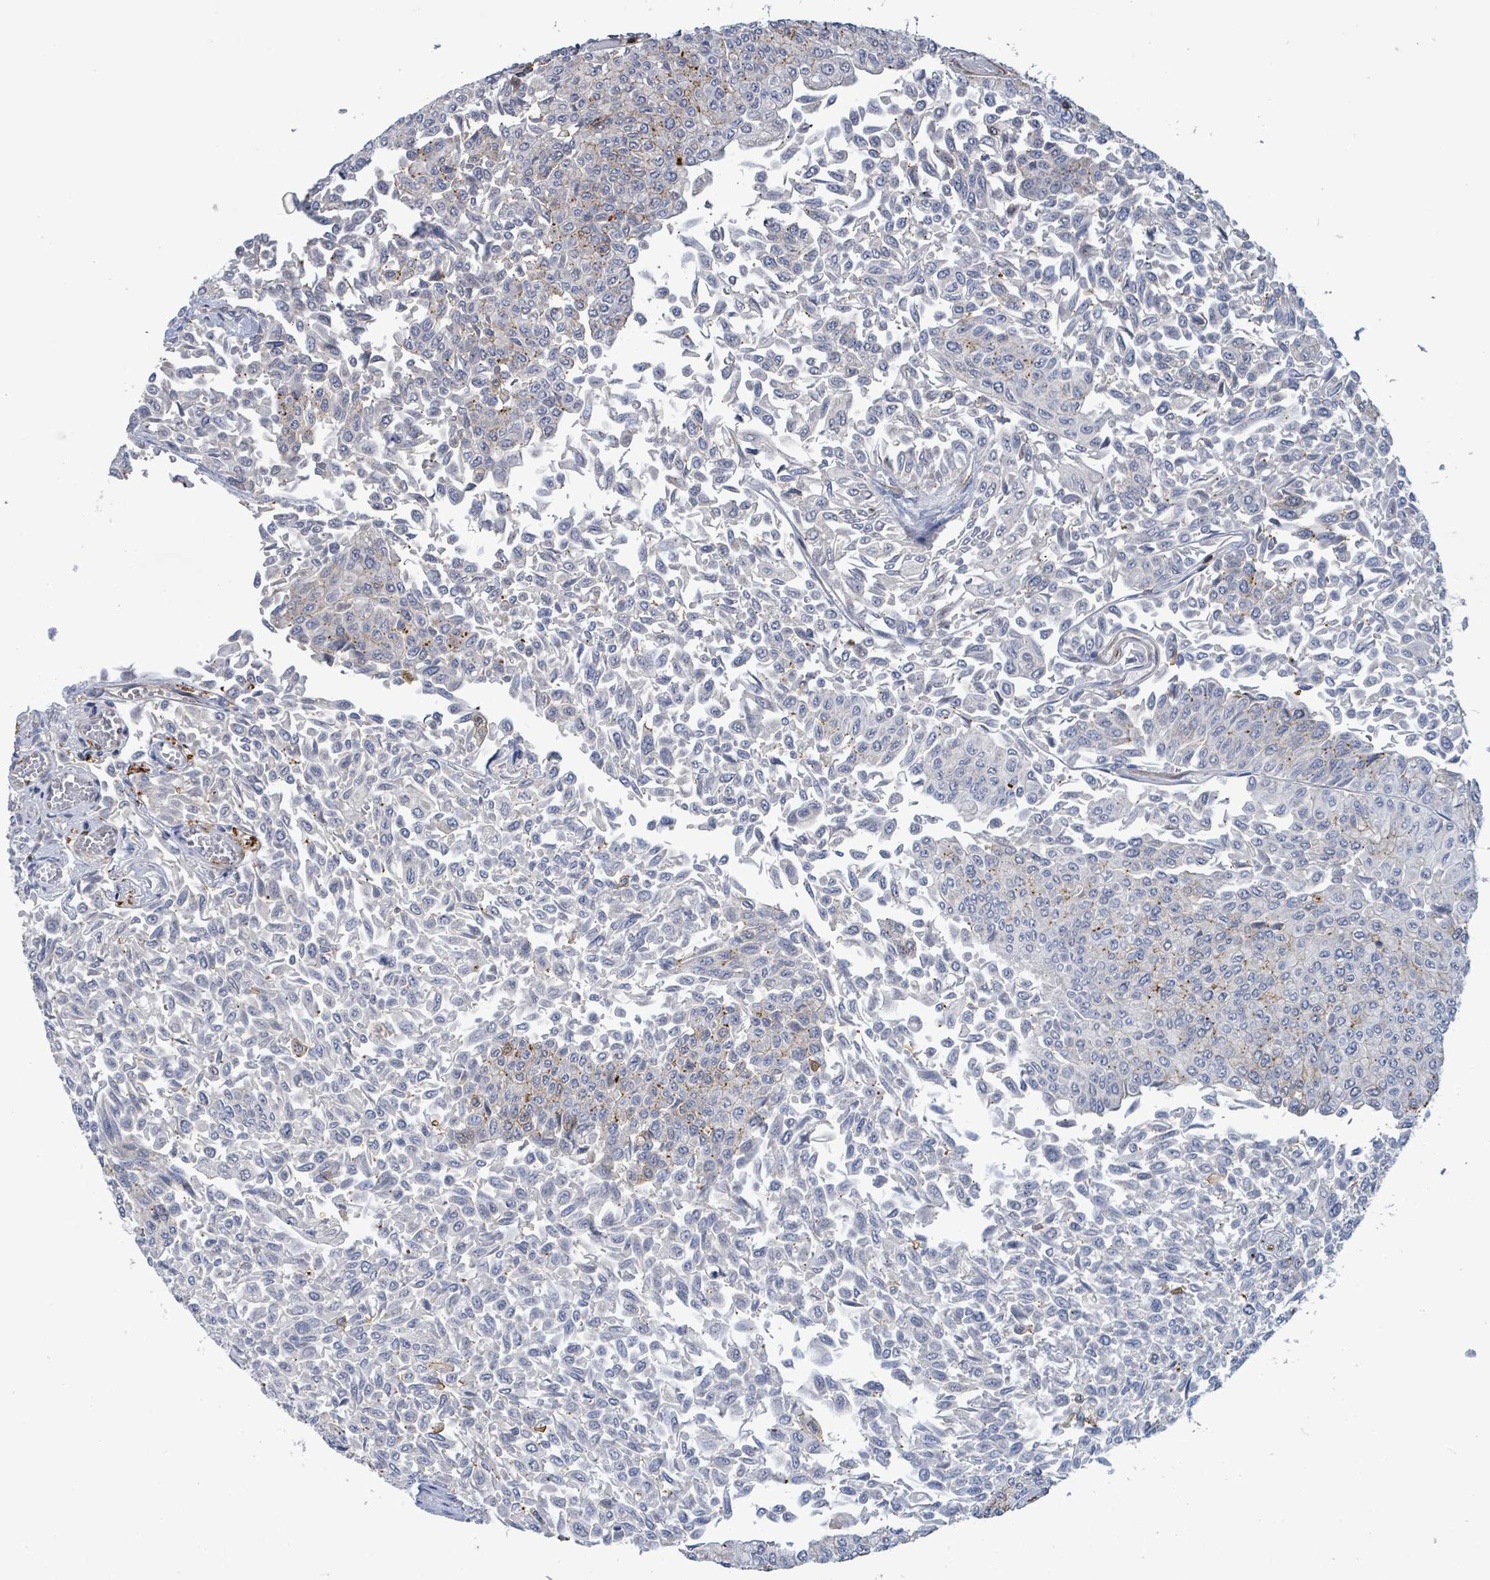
{"staining": {"intensity": "moderate", "quantity": "25%-75%", "location": "cytoplasmic/membranous"}, "tissue": "urothelial cancer", "cell_type": "Tumor cells", "image_type": "cancer", "snomed": [{"axis": "morphology", "description": "Urothelial carcinoma, NOS"}, {"axis": "topography", "description": "Urinary bladder"}], "caption": "This histopathology image reveals IHC staining of urothelial cancer, with medium moderate cytoplasmic/membranous staining in approximately 25%-75% of tumor cells.", "gene": "PRKRIP1", "patient": {"sex": "male", "age": 59}}